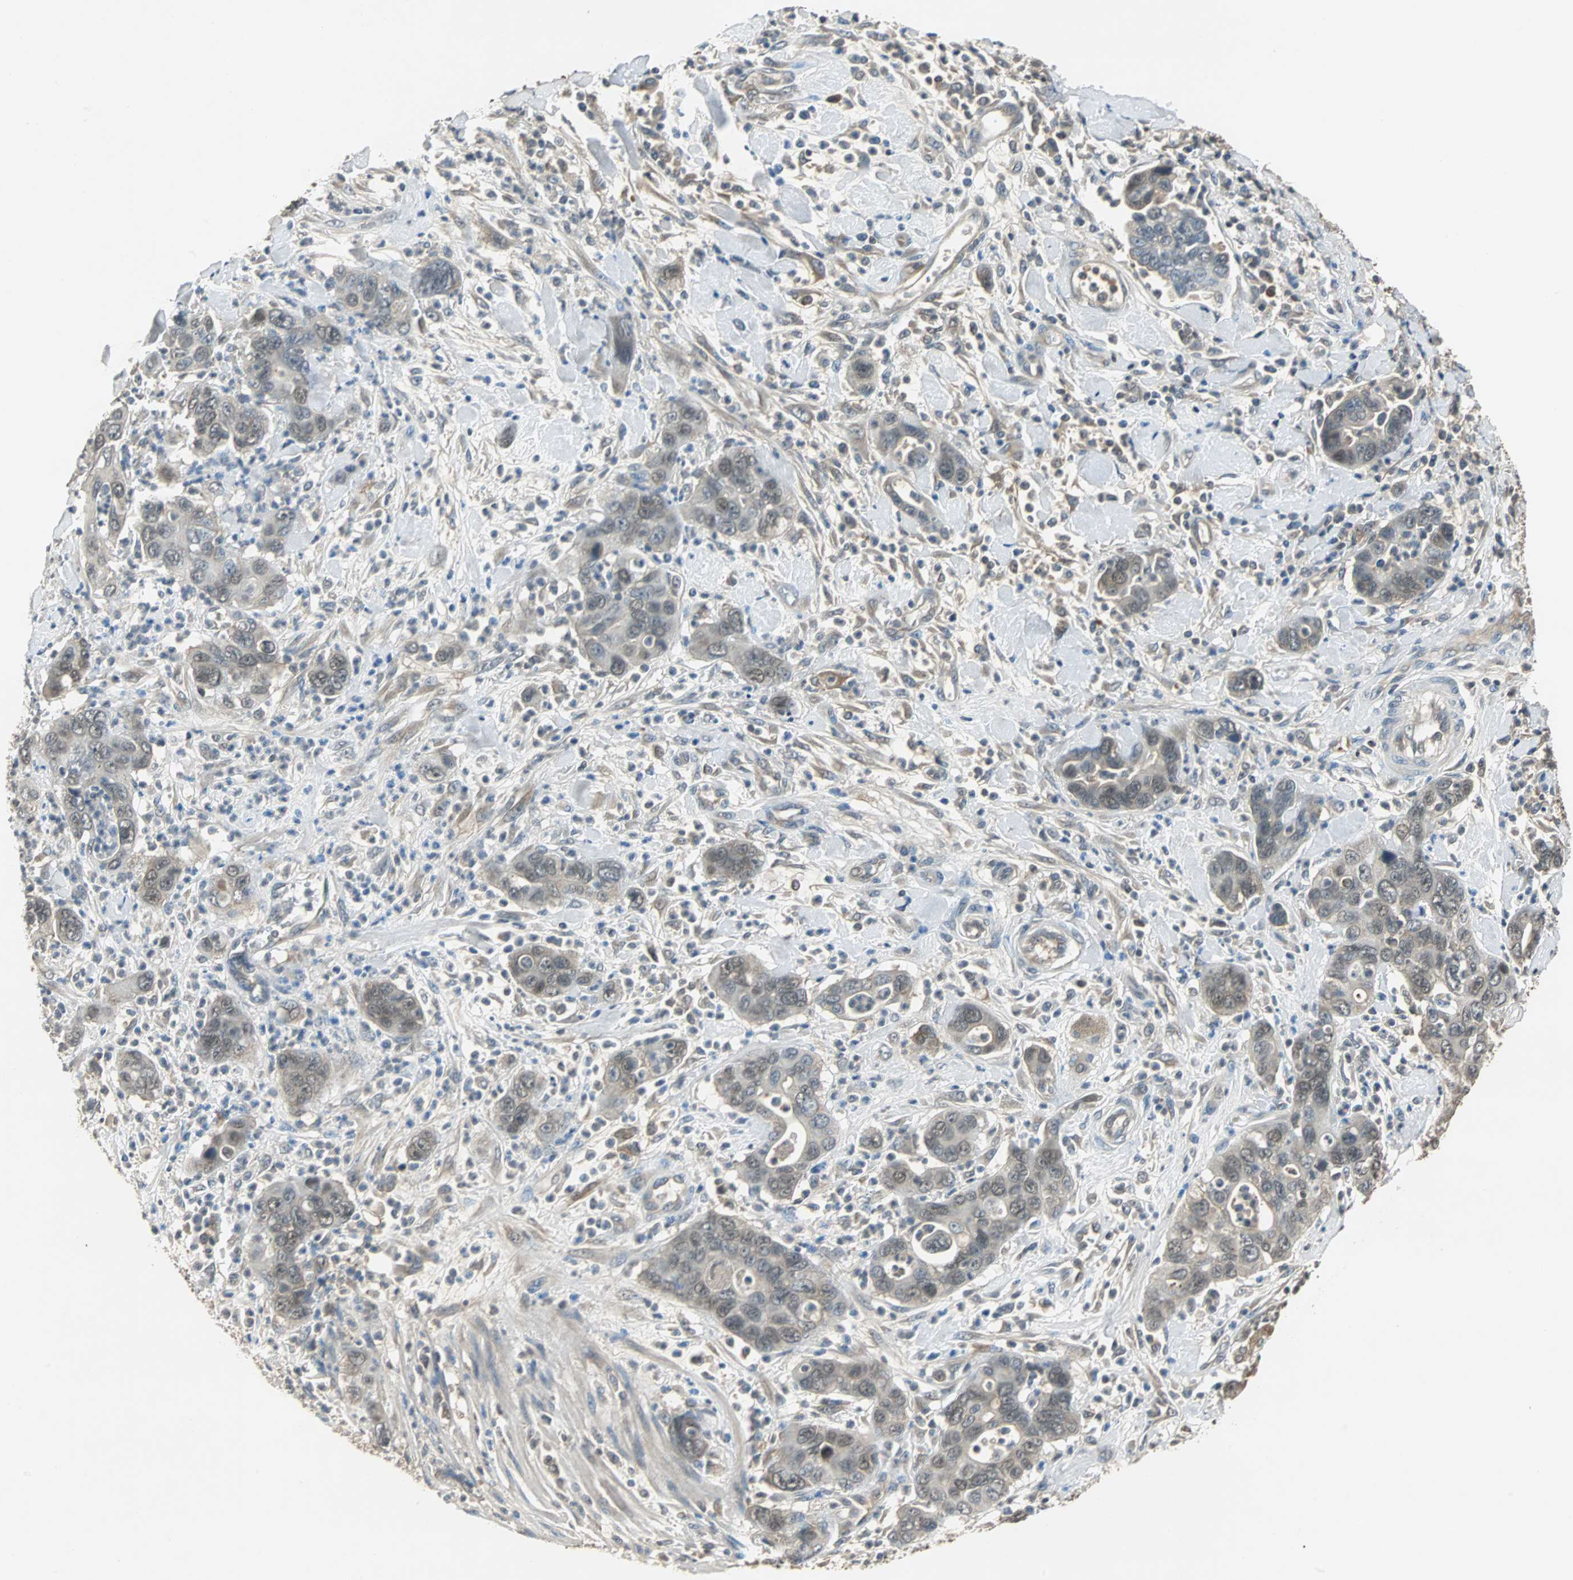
{"staining": {"intensity": "weak", "quantity": "25%-75%", "location": "cytoplasmic/membranous,nuclear"}, "tissue": "pancreatic cancer", "cell_type": "Tumor cells", "image_type": "cancer", "snomed": [{"axis": "morphology", "description": "Adenocarcinoma, NOS"}, {"axis": "topography", "description": "Pancreas"}], "caption": "Immunohistochemistry histopathology image of human pancreatic adenocarcinoma stained for a protein (brown), which exhibits low levels of weak cytoplasmic/membranous and nuclear staining in about 25%-75% of tumor cells.", "gene": "ABHD2", "patient": {"sex": "female", "age": 71}}